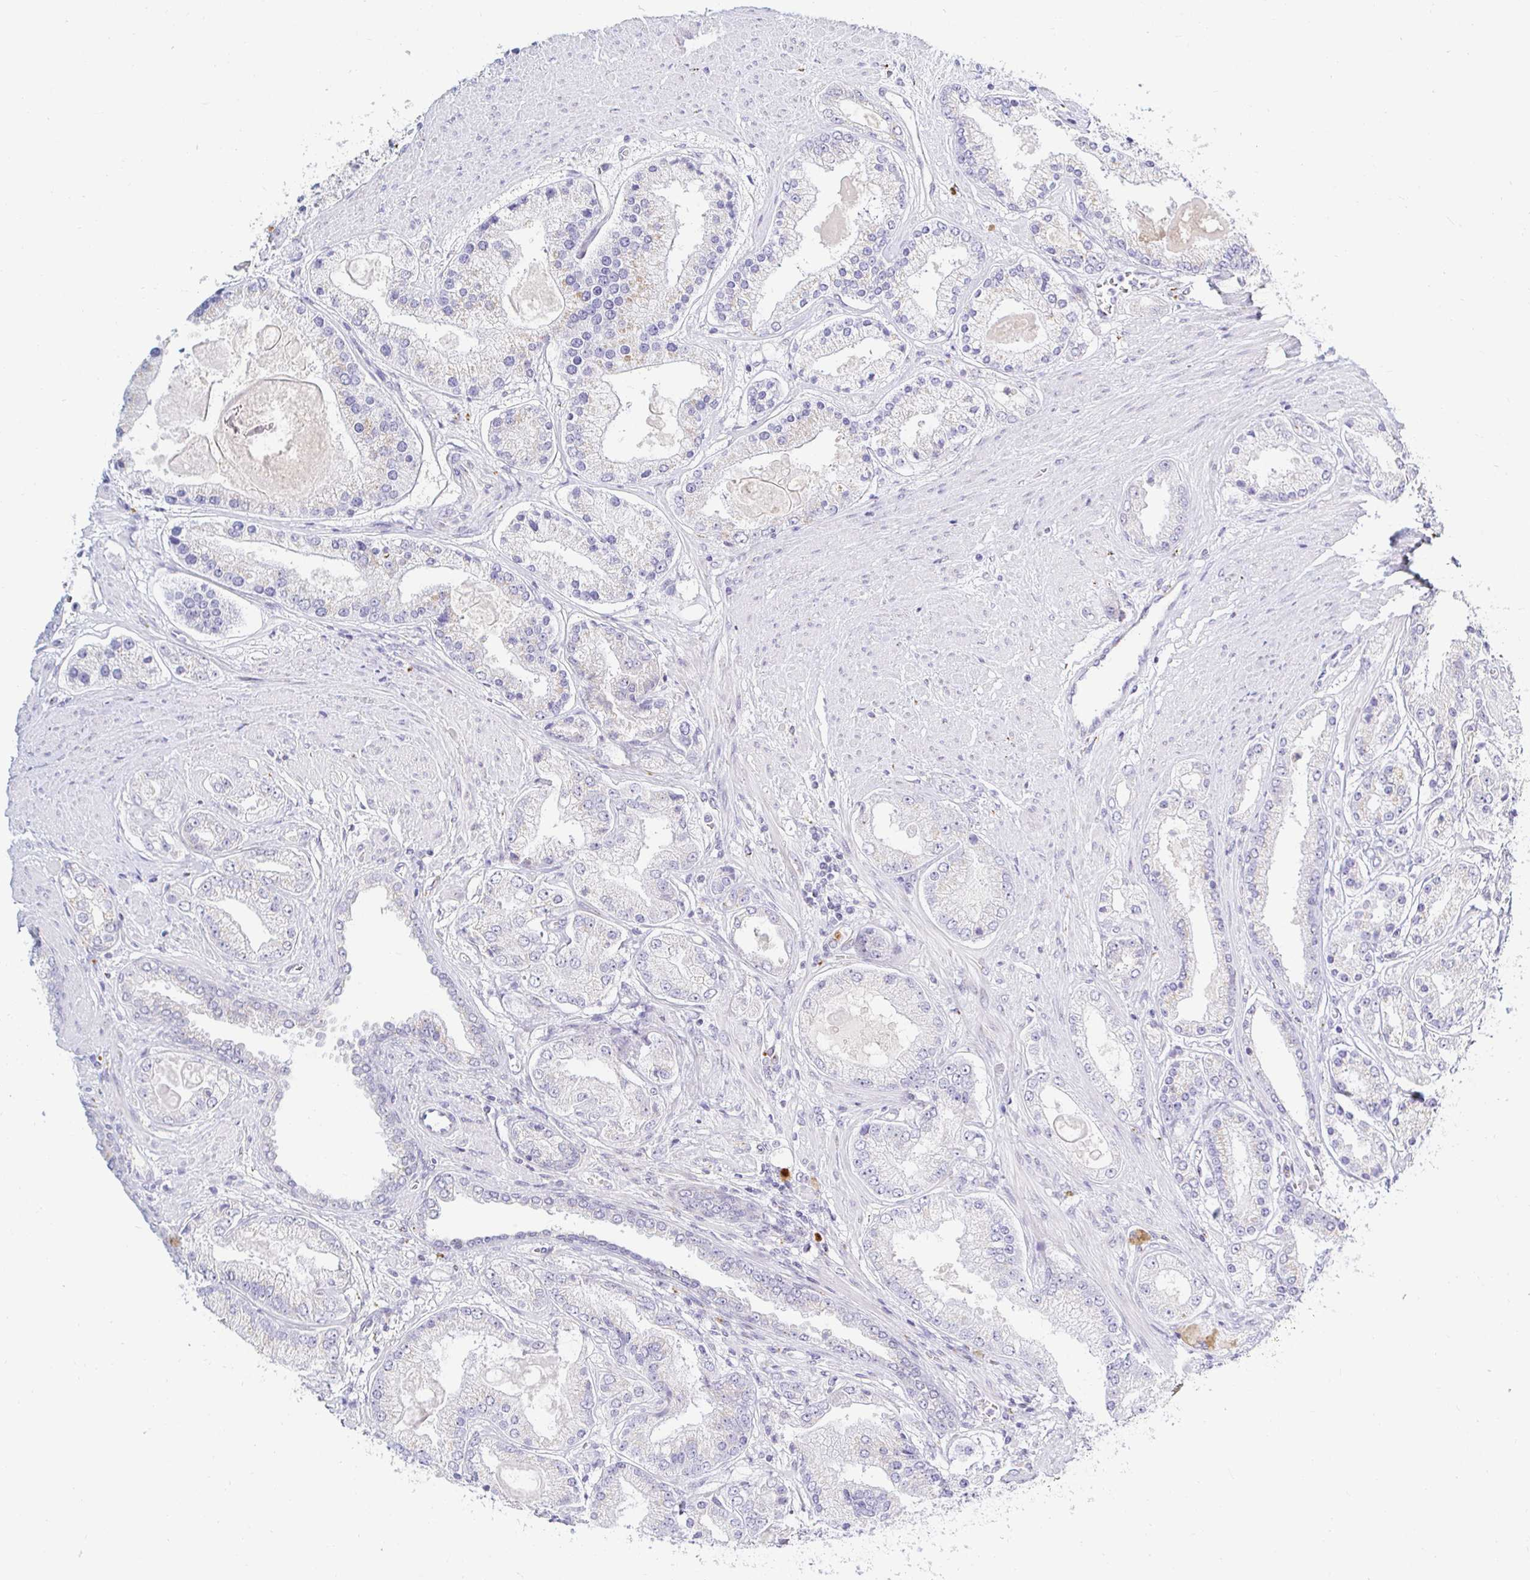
{"staining": {"intensity": "negative", "quantity": "none", "location": "none"}, "tissue": "prostate cancer", "cell_type": "Tumor cells", "image_type": "cancer", "snomed": [{"axis": "morphology", "description": "Adenocarcinoma, High grade"}, {"axis": "topography", "description": "Prostate"}], "caption": "This image is of prostate high-grade adenocarcinoma stained with immunohistochemistry to label a protein in brown with the nuclei are counter-stained blue. There is no positivity in tumor cells.", "gene": "OR51D1", "patient": {"sex": "male", "age": 67}}